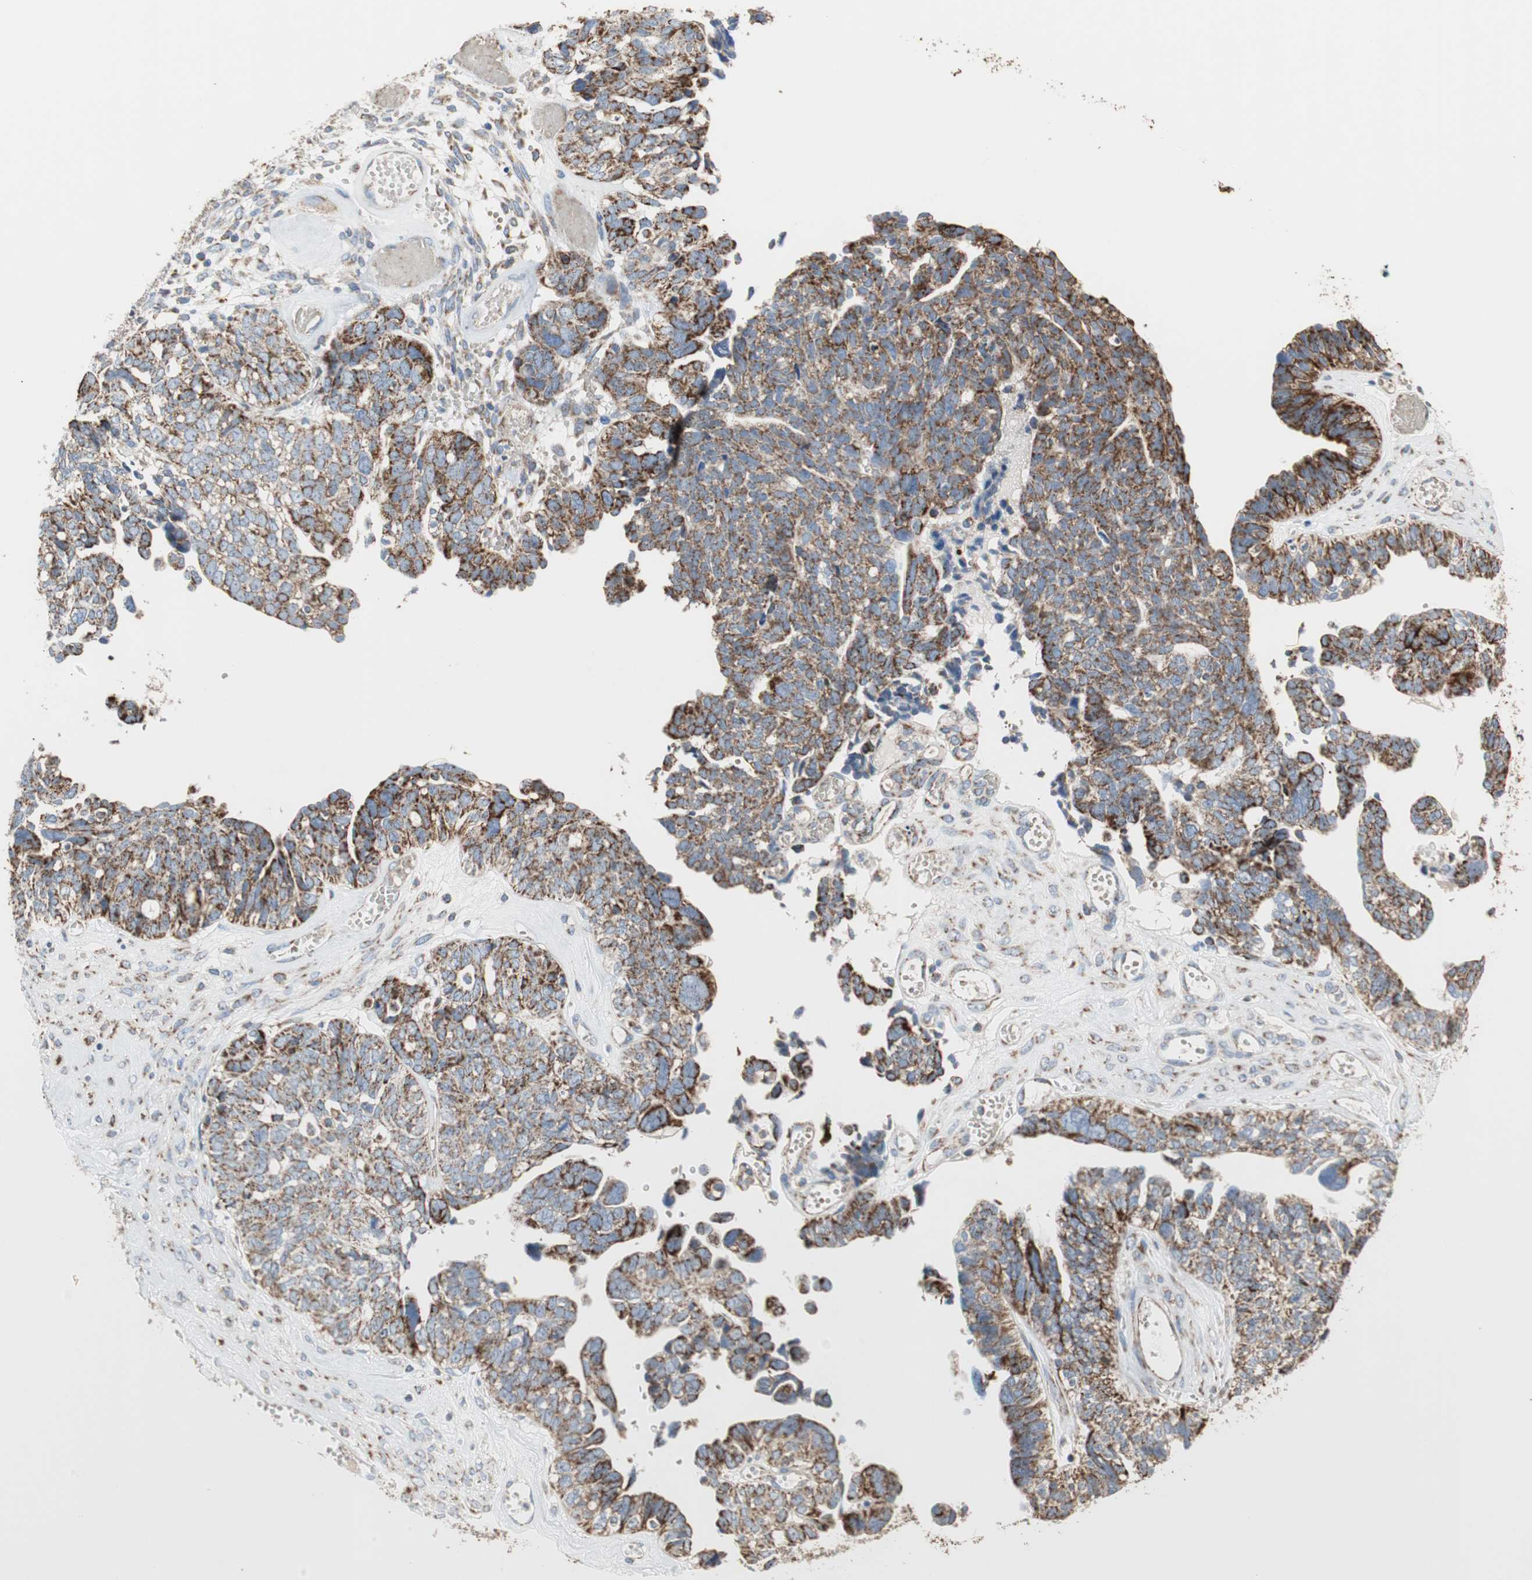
{"staining": {"intensity": "strong", "quantity": ">75%", "location": "cytoplasmic/membranous"}, "tissue": "ovarian cancer", "cell_type": "Tumor cells", "image_type": "cancer", "snomed": [{"axis": "morphology", "description": "Cystadenocarcinoma, serous, NOS"}, {"axis": "topography", "description": "Ovary"}], "caption": "Tumor cells show high levels of strong cytoplasmic/membranous staining in approximately >75% of cells in human ovarian cancer (serous cystadenocarcinoma). Nuclei are stained in blue.", "gene": "TST", "patient": {"sex": "female", "age": 79}}